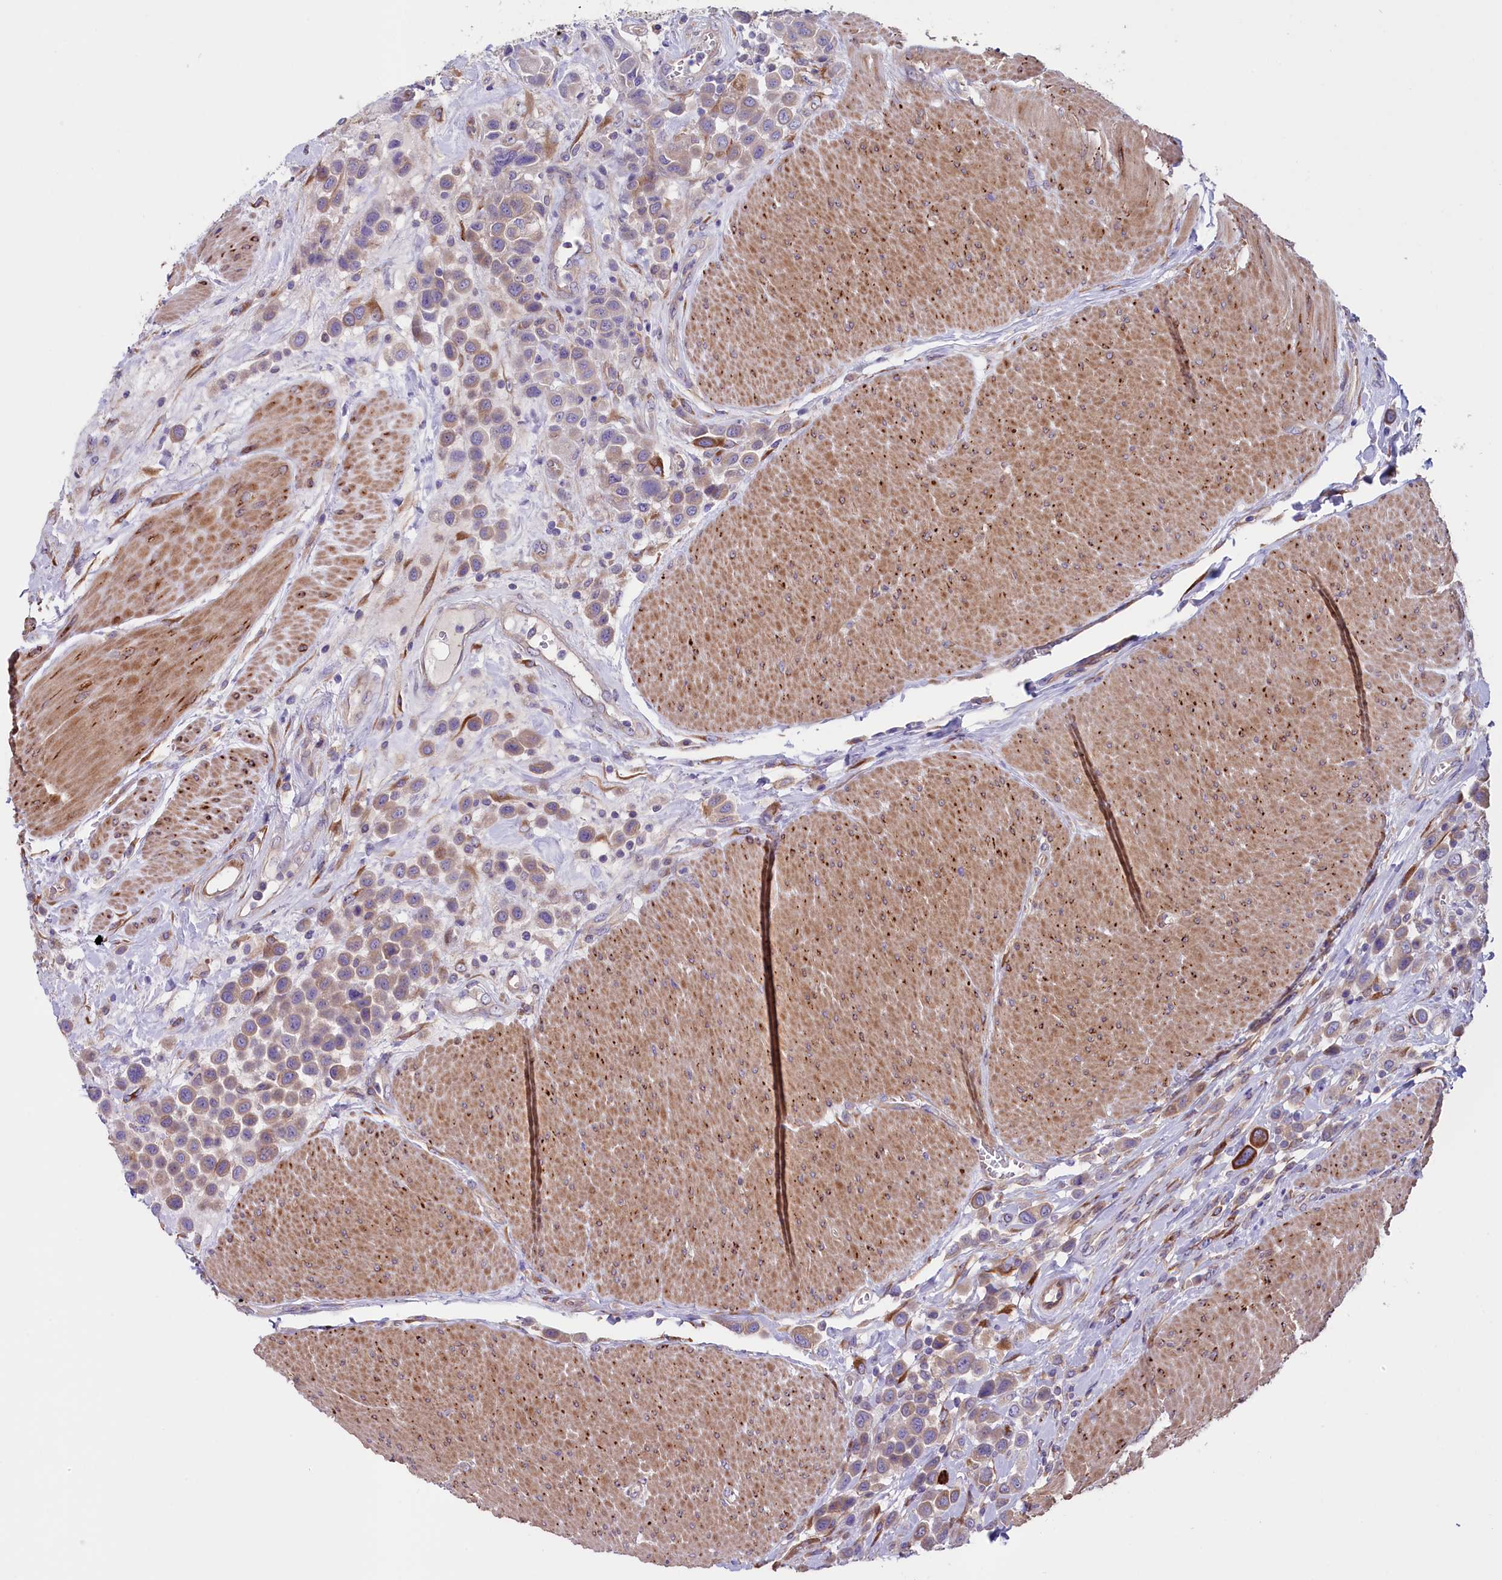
{"staining": {"intensity": "strong", "quantity": "<25%", "location": "cytoplasmic/membranous"}, "tissue": "urothelial cancer", "cell_type": "Tumor cells", "image_type": "cancer", "snomed": [{"axis": "morphology", "description": "Urothelial carcinoma, High grade"}, {"axis": "topography", "description": "Urinary bladder"}], "caption": "About <25% of tumor cells in human high-grade urothelial carcinoma display strong cytoplasmic/membranous protein expression as visualized by brown immunohistochemical staining.", "gene": "GPR108", "patient": {"sex": "male", "age": 50}}